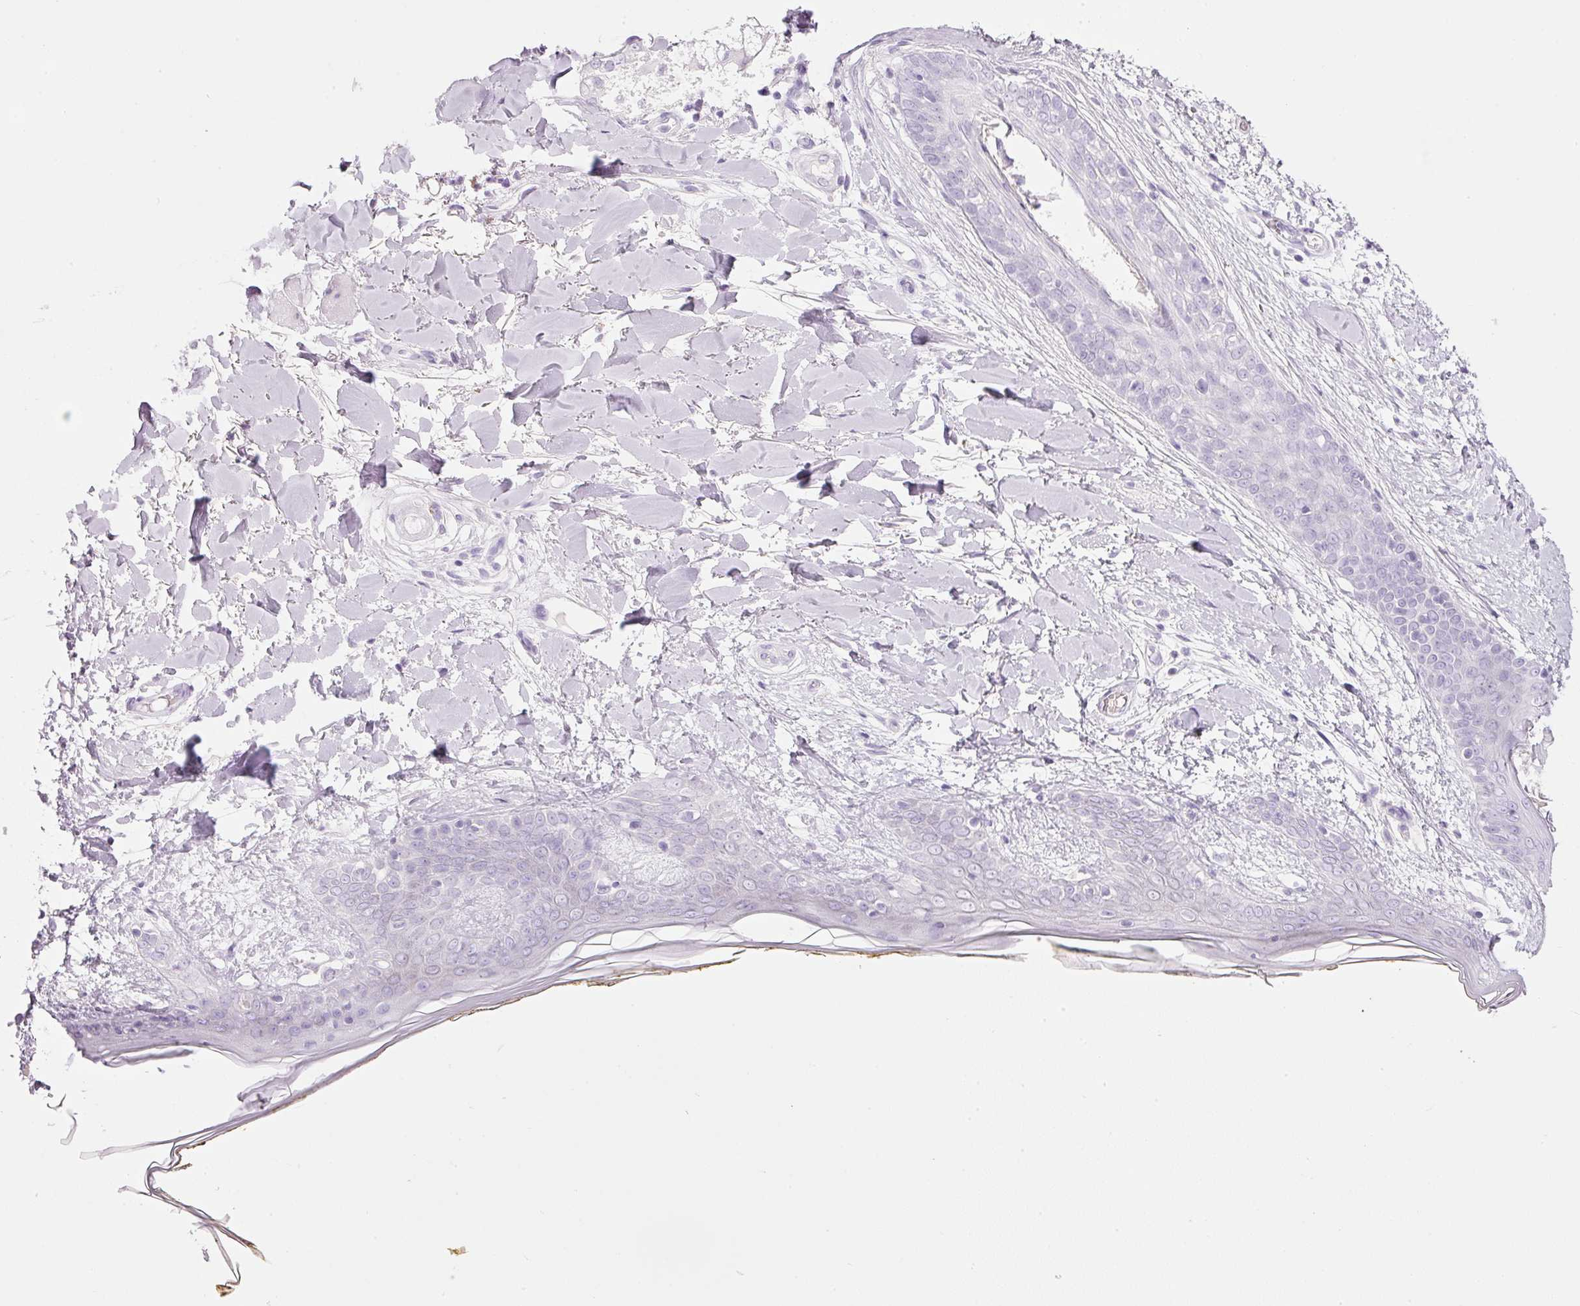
{"staining": {"intensity": "negative", "quantity": "none", "location": "none"}, "tissue": "skin", "cell_type": "Fibroblasts", "image_type": "normal", "snomed": [{"axis": "morphology", "description": "Normal tissue, NOS"}, {"axis": "topography", "description": "Skin"}], "caption": "High magnification brightfield microscopy of benign skin stained with DAB (brown) and counterstained with hematoxylin (blue): fibroblasts show no significant expression. The staining was performed using DAB to visualize the protein expression in brown, while the nuclei were stained in blue with hematoxylin (Magnification: 20x).", "gene": "CARD16", "patient": {"sex": "female", "age": 34}}